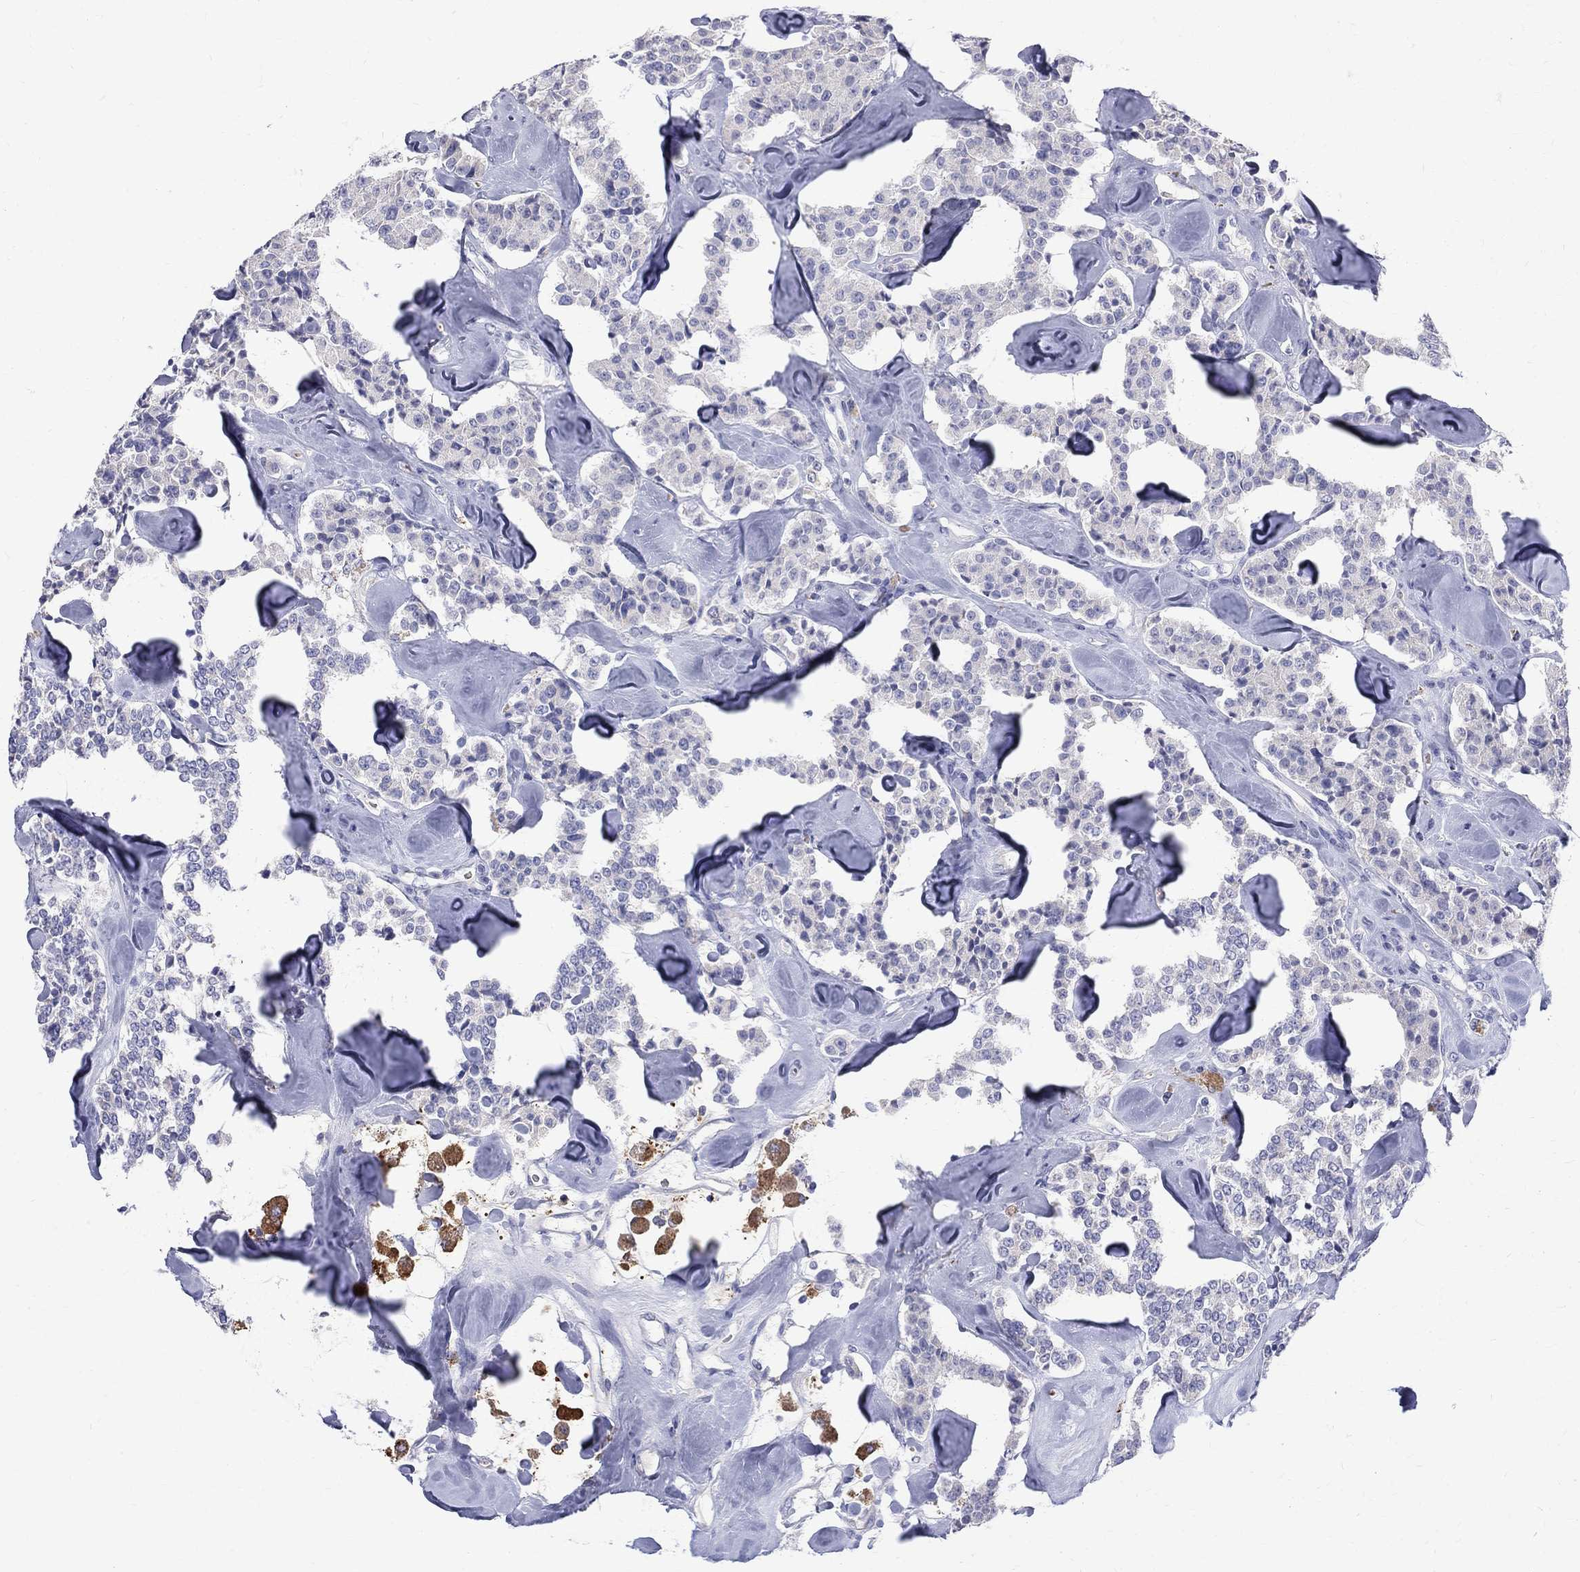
{"staining": {"intensity": "negative", "quantity": "none", "location": "none"}, "tissue": "carcinoid", "cell_type": "Tumor cells", "image_type": "cancer", "snomed": [{"axis": "morphology", "description": "Carcinoid, malignant, NOS"}, {"axis": "topography", "description": "Pancreas"}], "caption": "Carcinoid stained for a protein using immunohistochemistry (IHC) exhibits no expression tumor cells.", "gene": "AGER", "patient": {"sex": "male", "age": 41}}